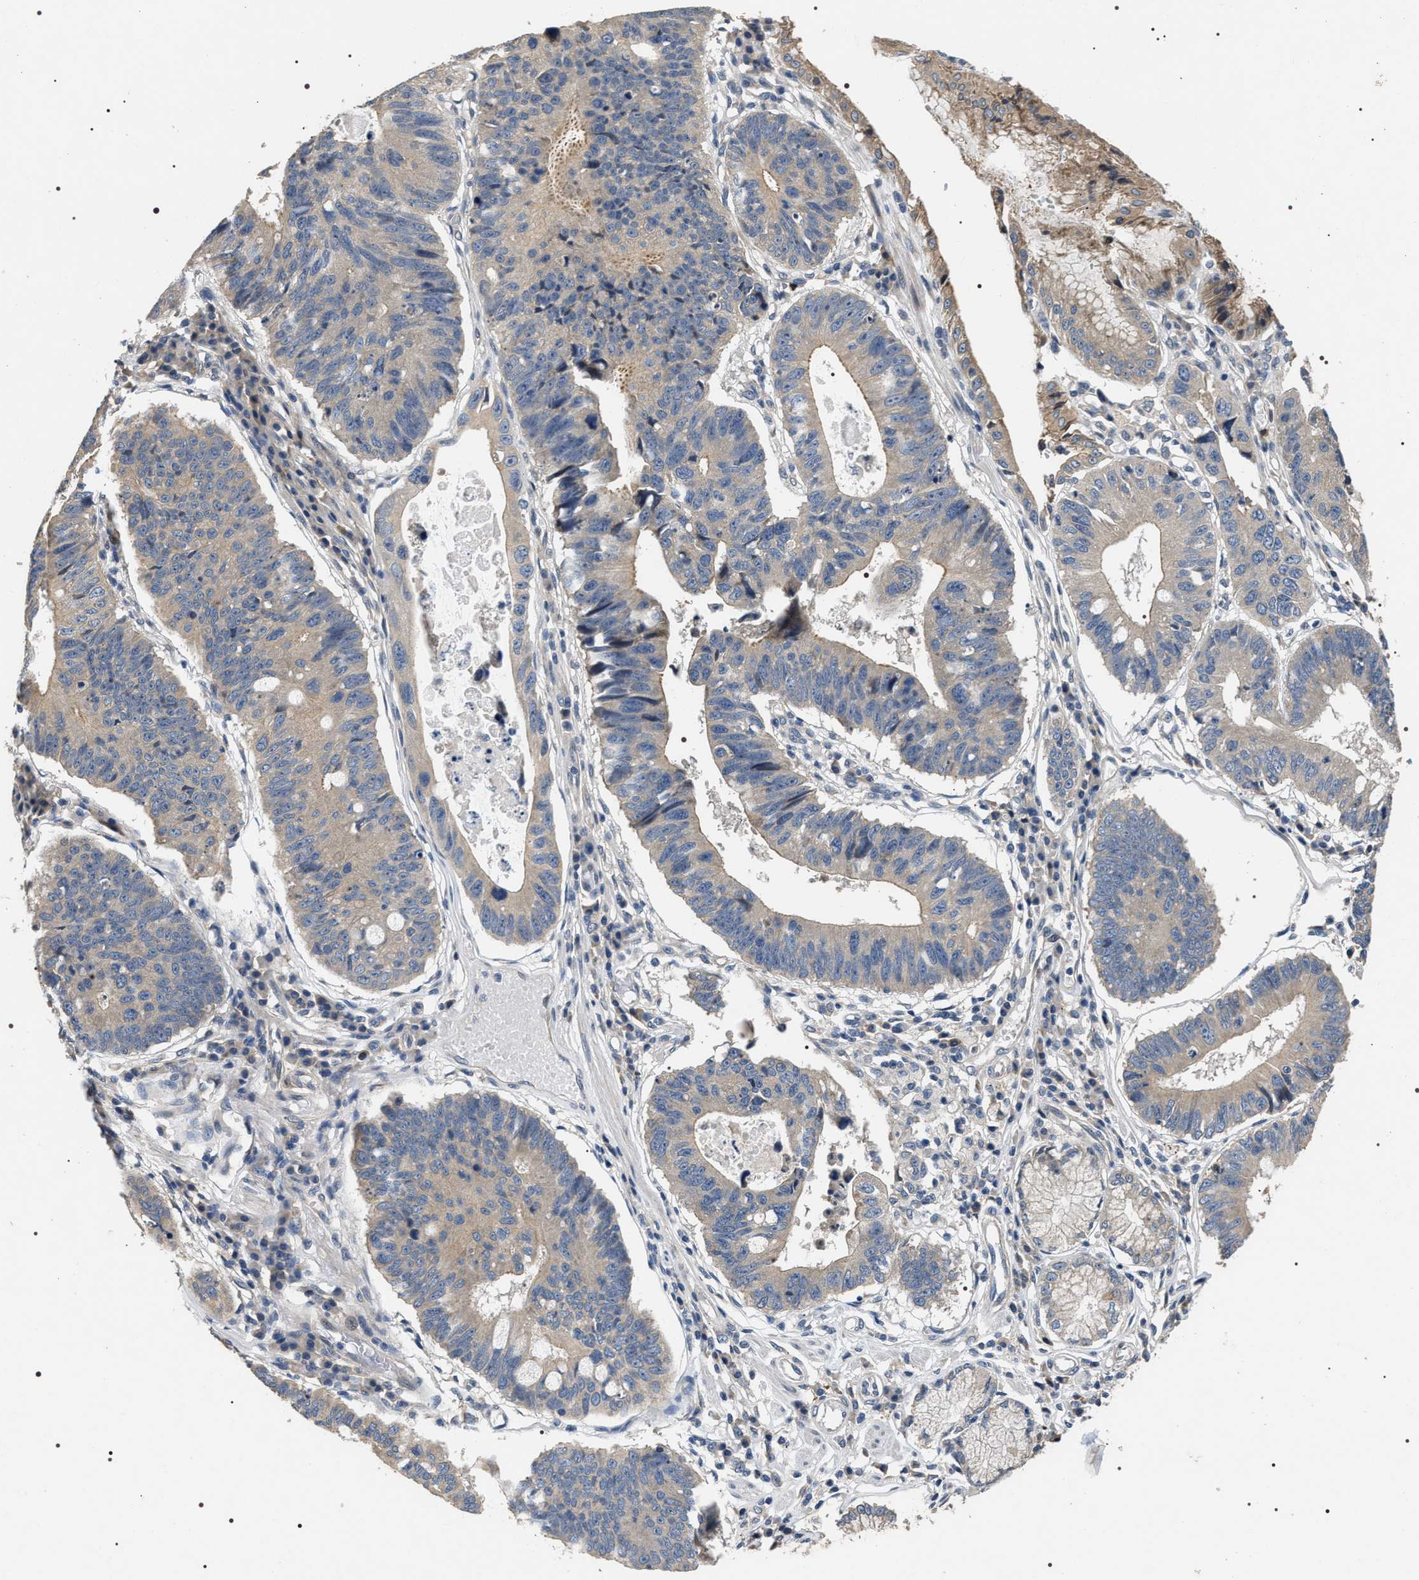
{"staining": {"intensity": "negative", "quantity": "none", "location": "none"}, "tissue": "stomach cancer", "cell_type": "Tumor cells", "image_type": "cancer", "snomed": [{"axis": "morphology", "description": "Adenocarcinoma, NOS"}, {"axis": "topography", "description": "Stomach"}], "caption": "IHC photomicrograph of stomach adenocarcinoma stained for a protein (brown), which shows no staining in tumor cells.", "gene": "IFT81", "patient": {"sex": "male", "age": 59}}